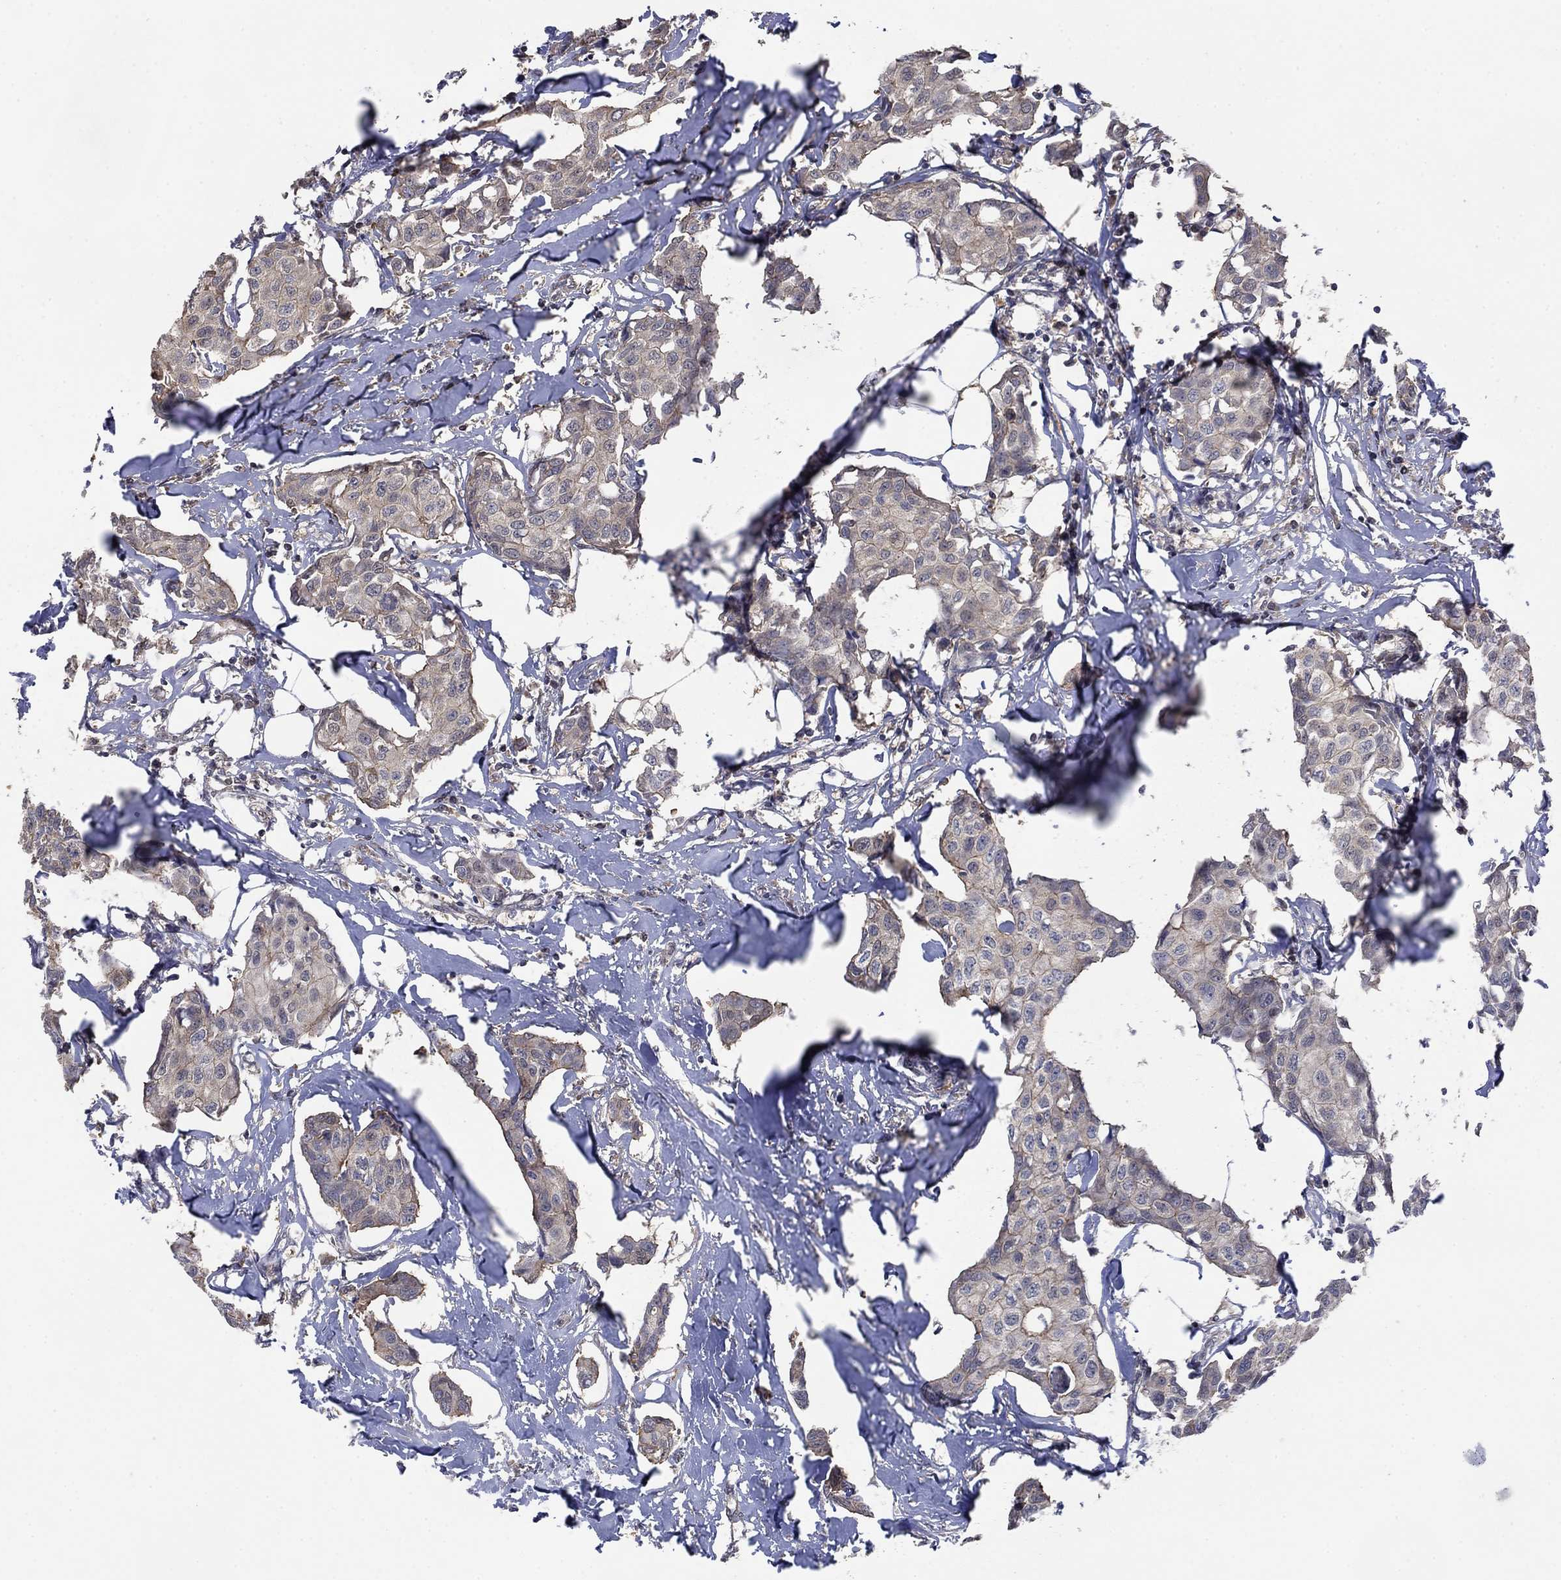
{"staining": {"intensity": "negative", "quantity": "none", "location": "none"}, "tissue": "breast cancer", "cell_type": "Tumor cells", "image_type": "cancer", "snomed": [{"axis": "morphology", "description": "Duct carcinoma"}, {"axis": "topography", "description": "Breast"}], "caption": "Tumor cells are negative for protein expression in human breast cancer.", "gene": "RNF114", "patient": {"sex": "female", "age": 80}}